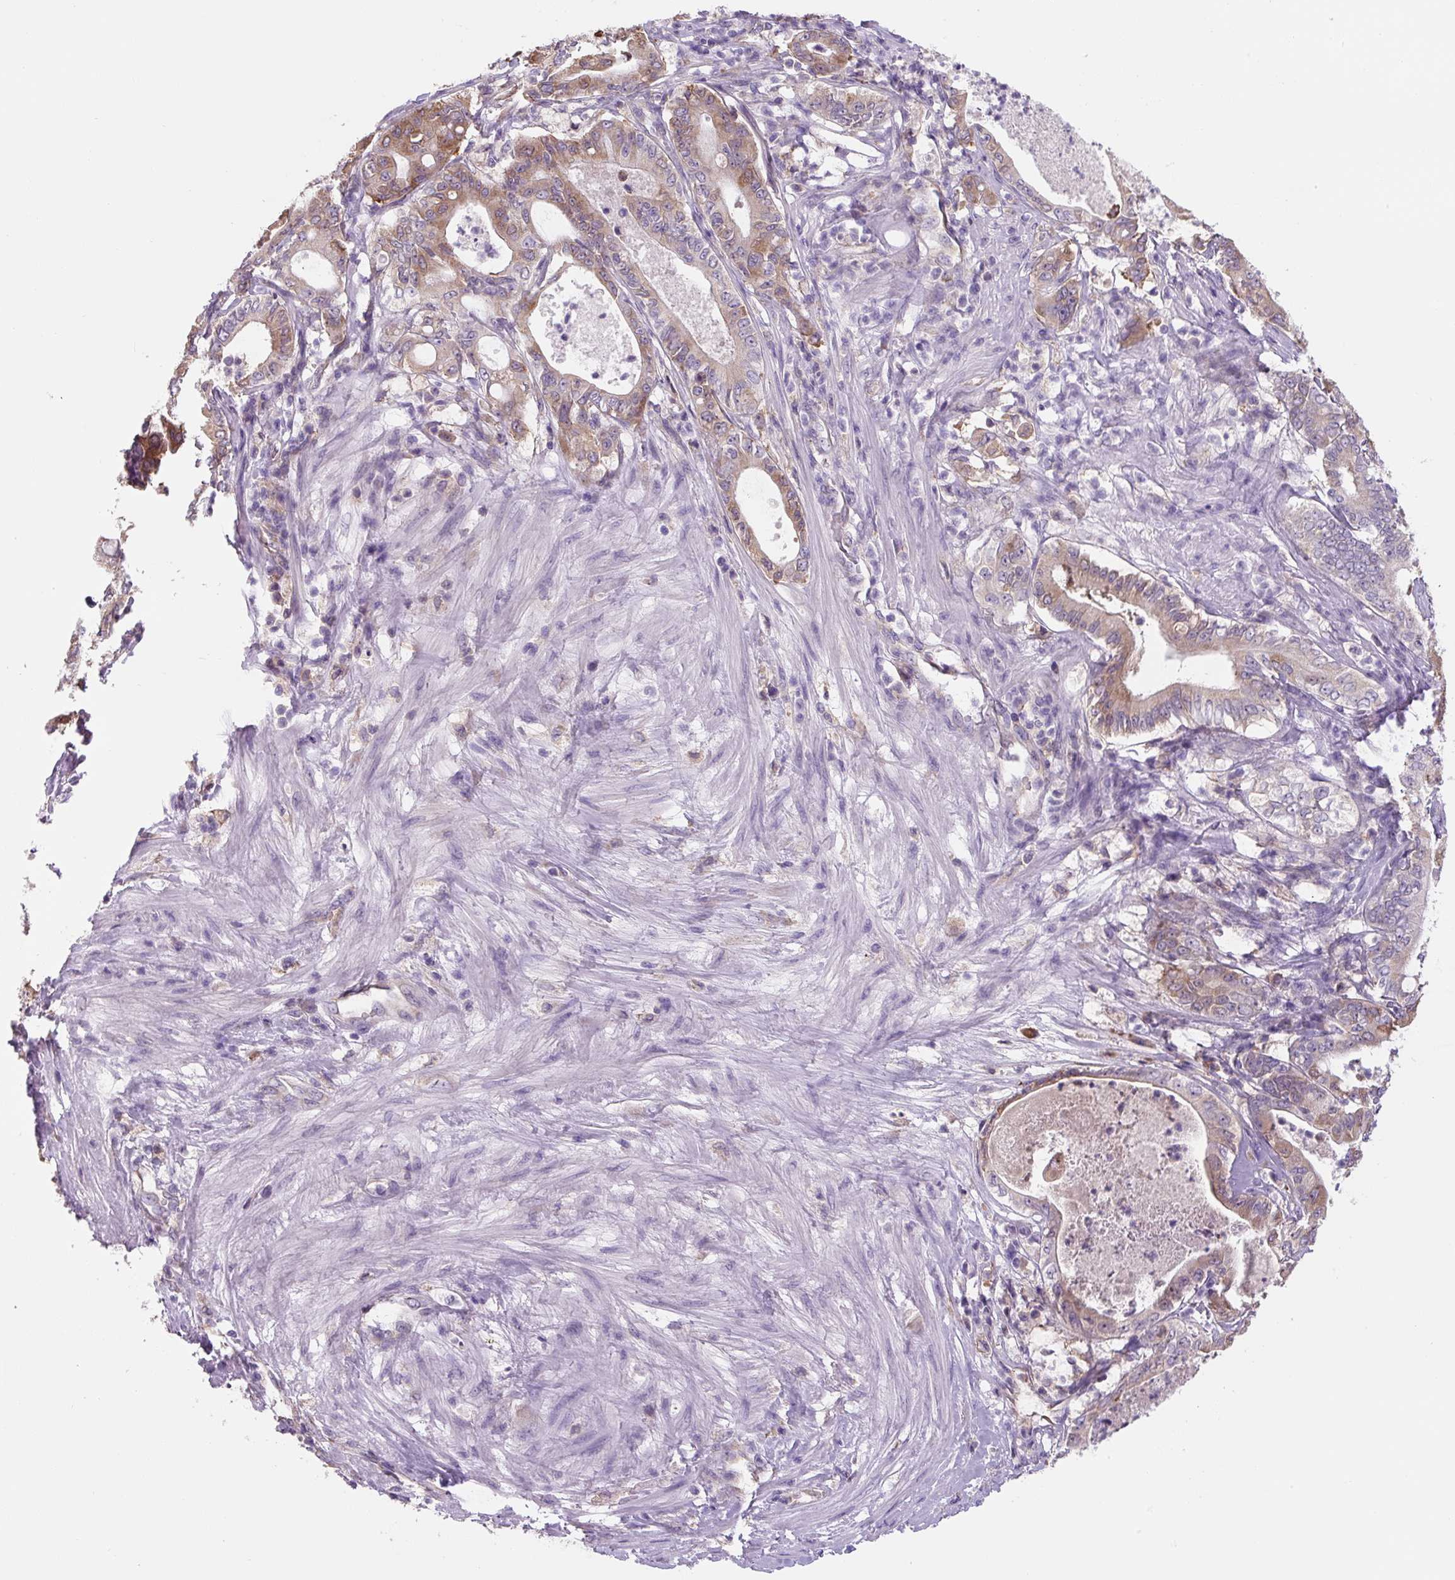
{"staining": {"intensity": "moderate", "quantity": "25%-75%", "location": "cytoplasmic/membranous"}, "tissue": "pancreatic cancer", "cell_type": "Tumor cells", "image_type": "cancer", "snomed": [{"axis": "morphology", "description": "Adenocarcinoma, NOS"}, {"axis": "topography", "description": "Pancreas"}], "caption": "Immunohistochemistry (IHC) staining of pancreatic cancer, which exhibits medium levels of moderate cytoplasmic/membranous expression in about 25%-75% of tumor cells indicating moderate cytoplasmic/membranous protein staining. The staining was performed using DAB (brown) for protein detection and nuclei were counterstained in hematoxylin (blue).", "gene": "FZD5", "patient": {"sex": "male", "age": 71}}